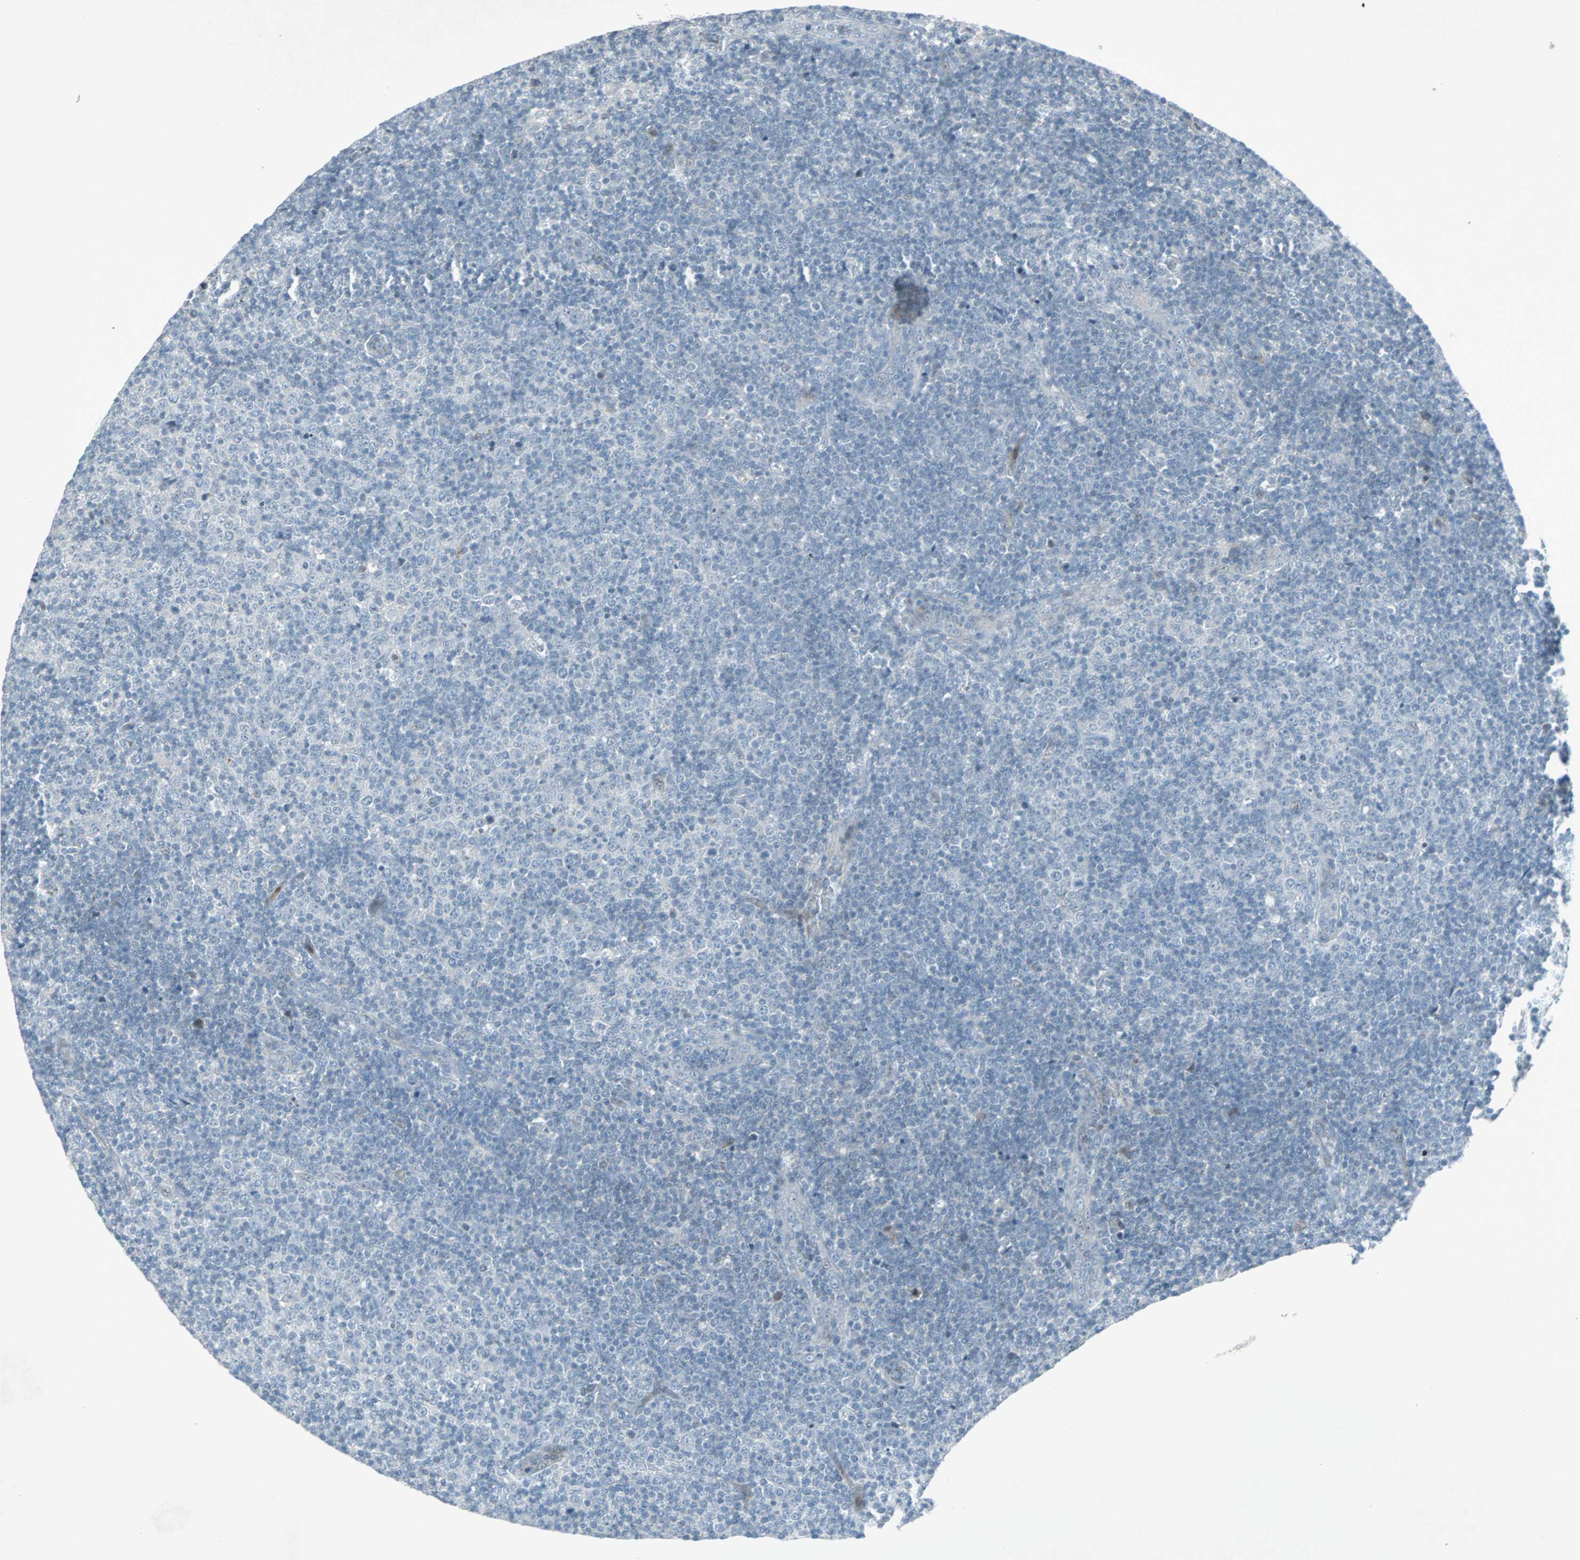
{"staining": {"intensity": "negative", "quantity": "none", "location": "none"}, "tissue": "lymphoma", "cell_type": "Tumor cells", "image_type": "cancer", "snomed": [{"axis": "morphology", "description": "Malignant lymphoma, non-Hodgkin's type, Low grade"}, {"axis": "topography", "description": "Lymph node"}], "caption": "Tumor cells show no significant positivity in lymphoma. (DAB immunohistochemistry (IHC), high magnification).", "gene": "LANCL3", "patient": {"sex": "male", "age": 70}}